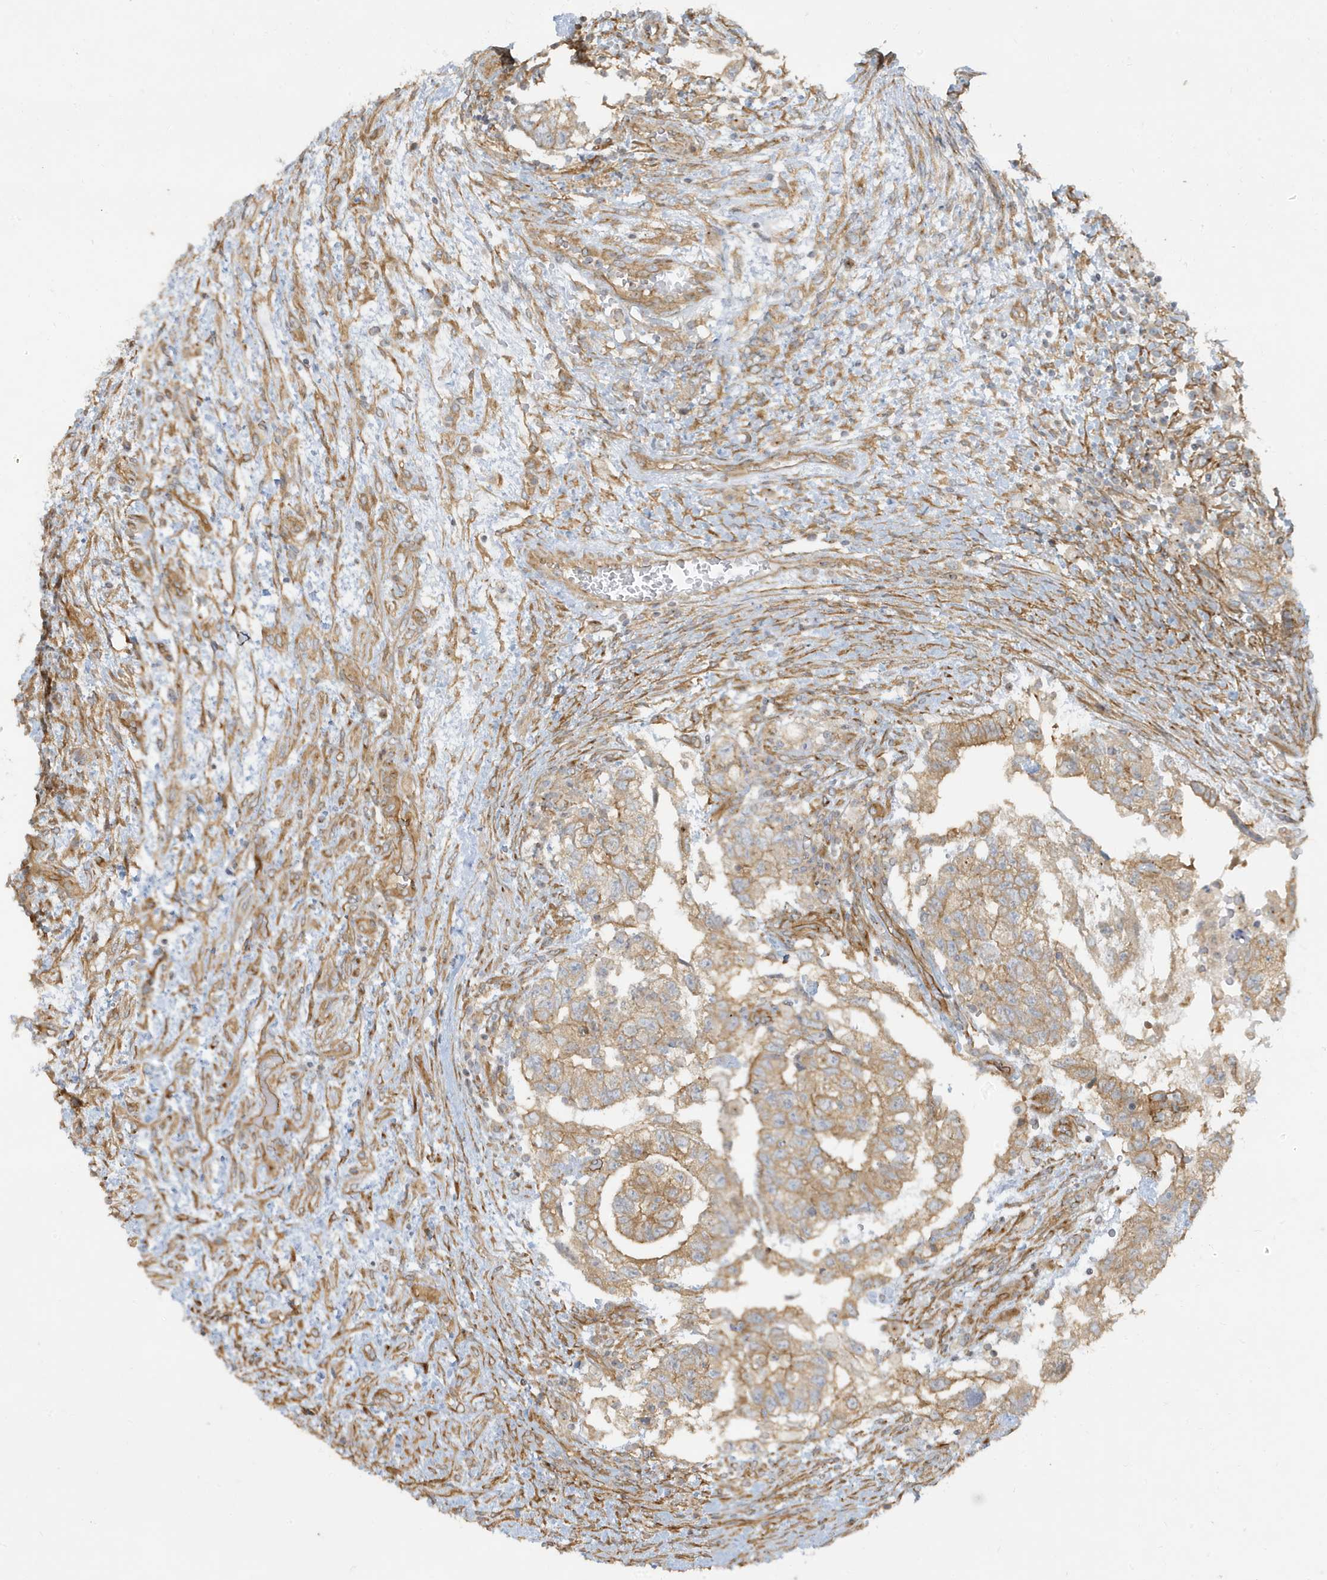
{"staining": {"intensity": "moderate", "quantity": ">75%", "location": "cytoplasmic/membranous"}, "tissue": "testis cancer", "cell_type": "Tumor cells", "image_type": "cancer", "snomed": [{"axis": "morphology", "description": "Carcinoma, Embryonal, NOS"}, {"axis": "topography", "description": "Testis"}], "caption": "Immunohistochemistry of embryonal carcinoma (testis) exhibits medium levels of moderate cytoplasmic/membranous staining in approximately >75% of tumor cells.", "gene": "ATP23", "patient": {"sex": "male", "age": 36}}